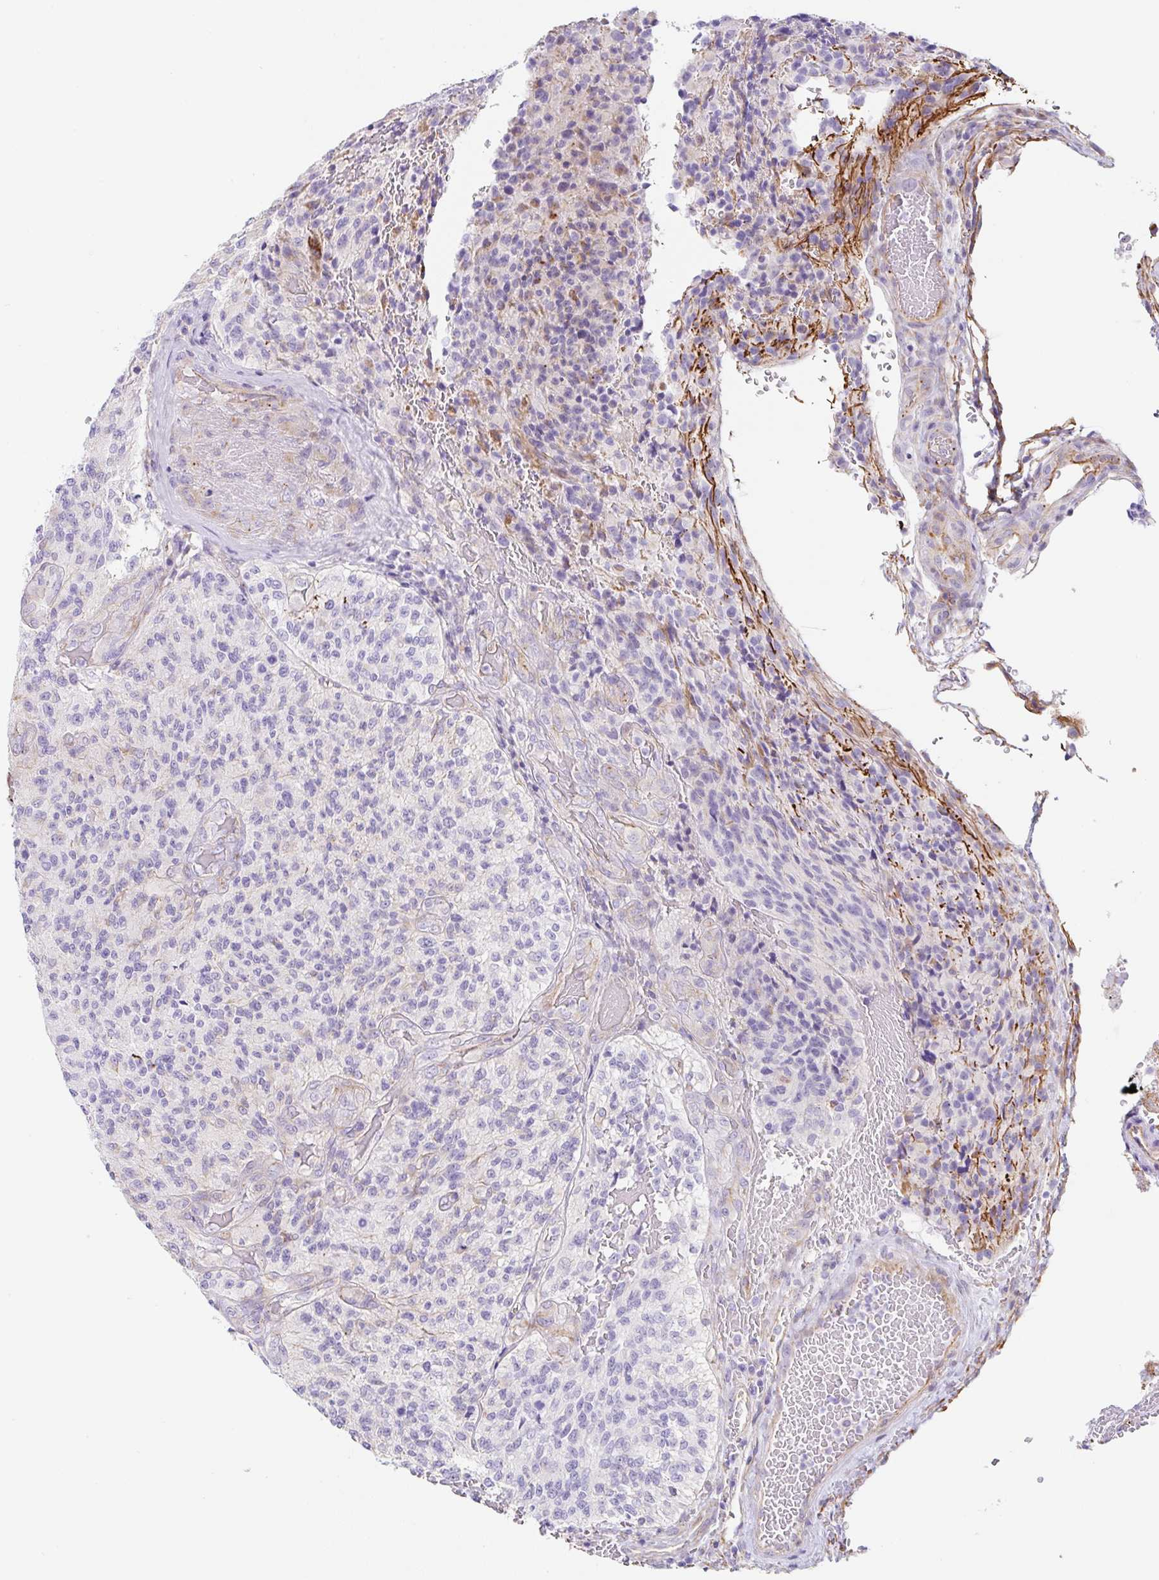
{"staining": {"intensity": "negative", "quantity": "none", "location": "none"}, "tissue": "glioma", "cell_type": "Tumor cells", "image_type": "cancer", "snomed": [{"axis": "morphology", "description": "Normal tissue, NOS"}, {"axis": "morphology", "description": "Glioma, malignant, High grade"}, {"axis": "topography", "description": "Cerebral cortex"}], "caption": "DAB immunohistochemical staining of malignant glioma (high-grade) exhibits no significant staining in tumor cells.", "gene": "DKK4", "patient": {"sex": "male", "age": 56}}